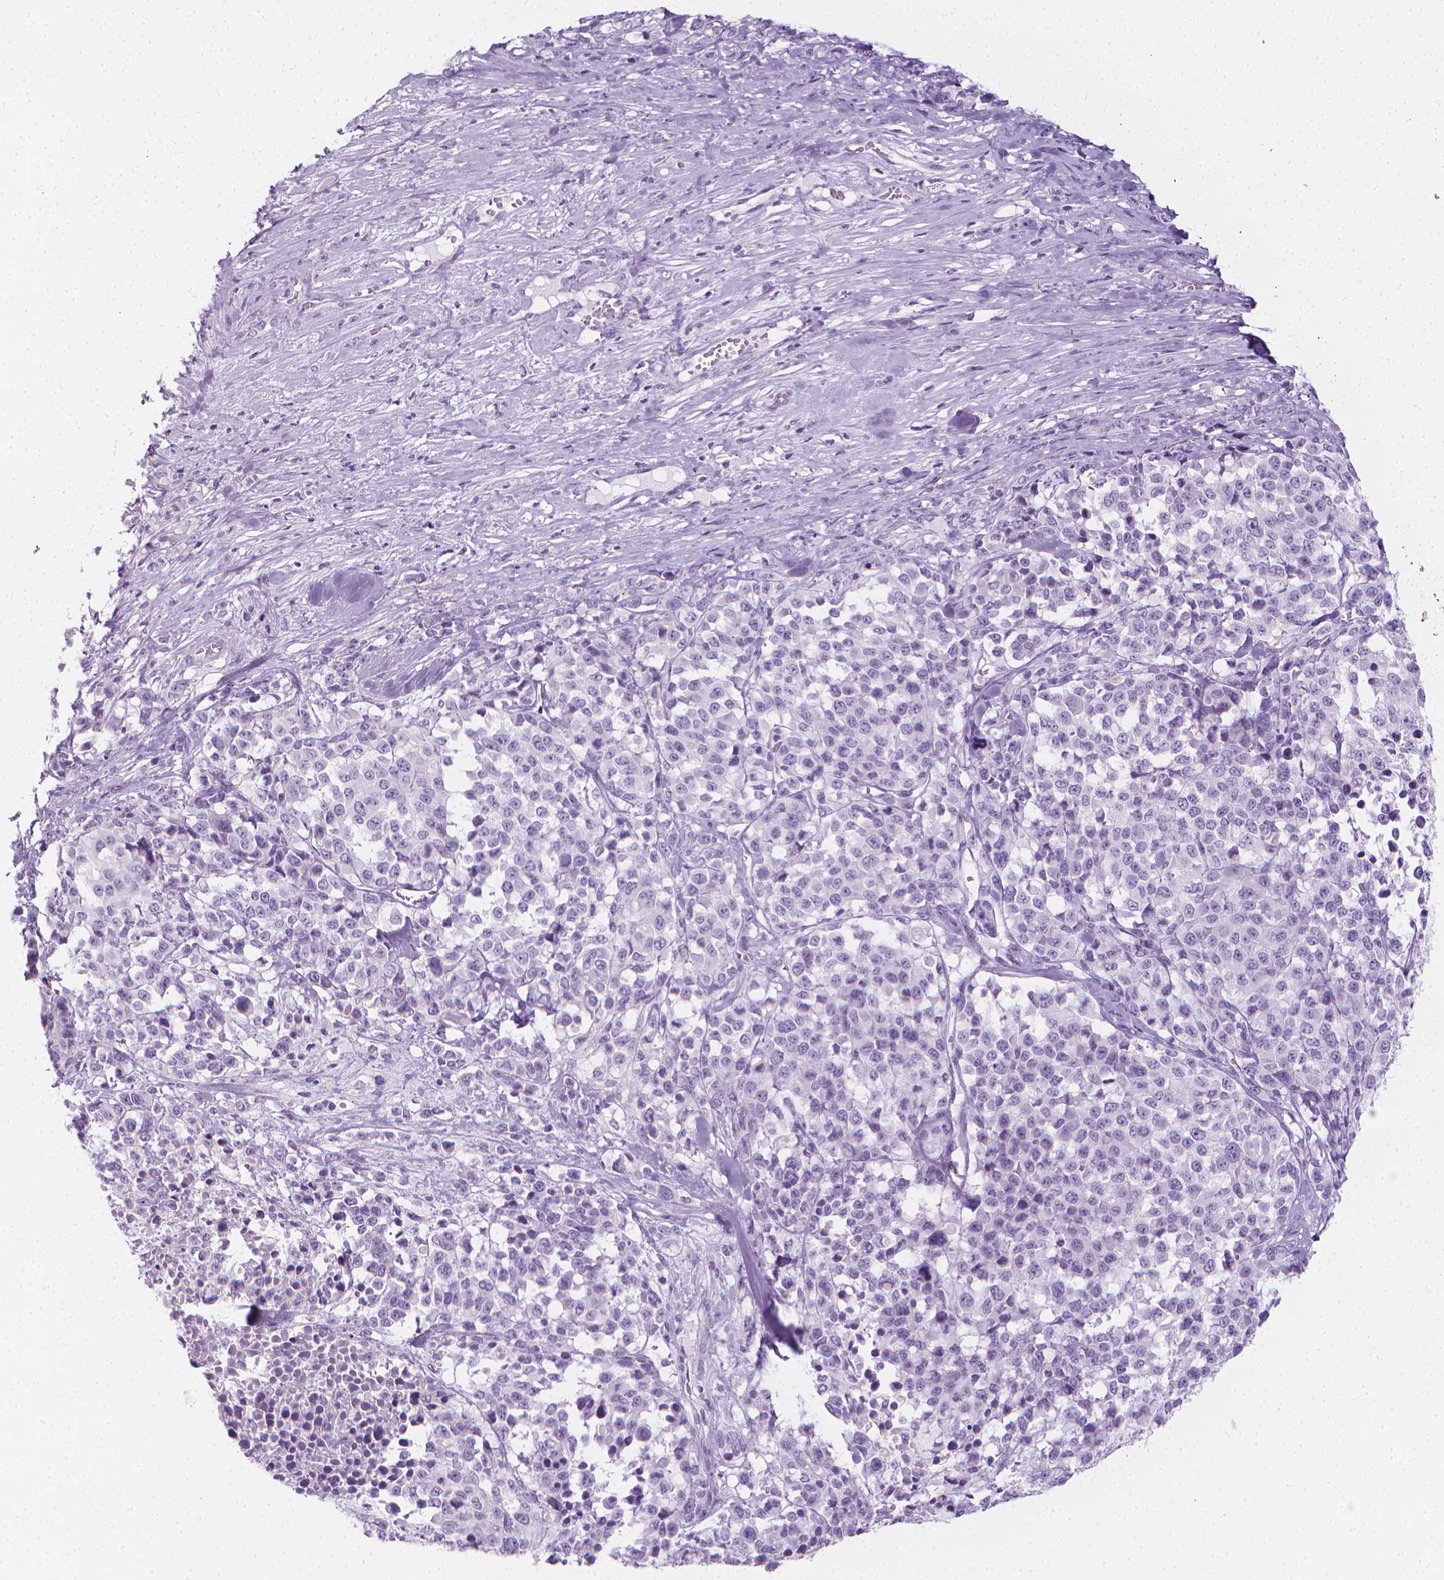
{"staining": {"intensity": "negative", "quantity": "none", "location": "none"}, "tissue": "melanoma", "cell_type": "Tumor cells", "image_type": "cancer", "snomed": [{"axis": "morphology", "description": "Malignant melanoma, Metastatic site"}, {"axis": "topography", "description": "Skin"}], "caption": "Human malignant melanoma (metastatic site) stained for a protein using immunohistochemistry shows no staining in tumor cells.", "gene": "DCAF8L1", "patient": {"sex": "male", "age": 84}}